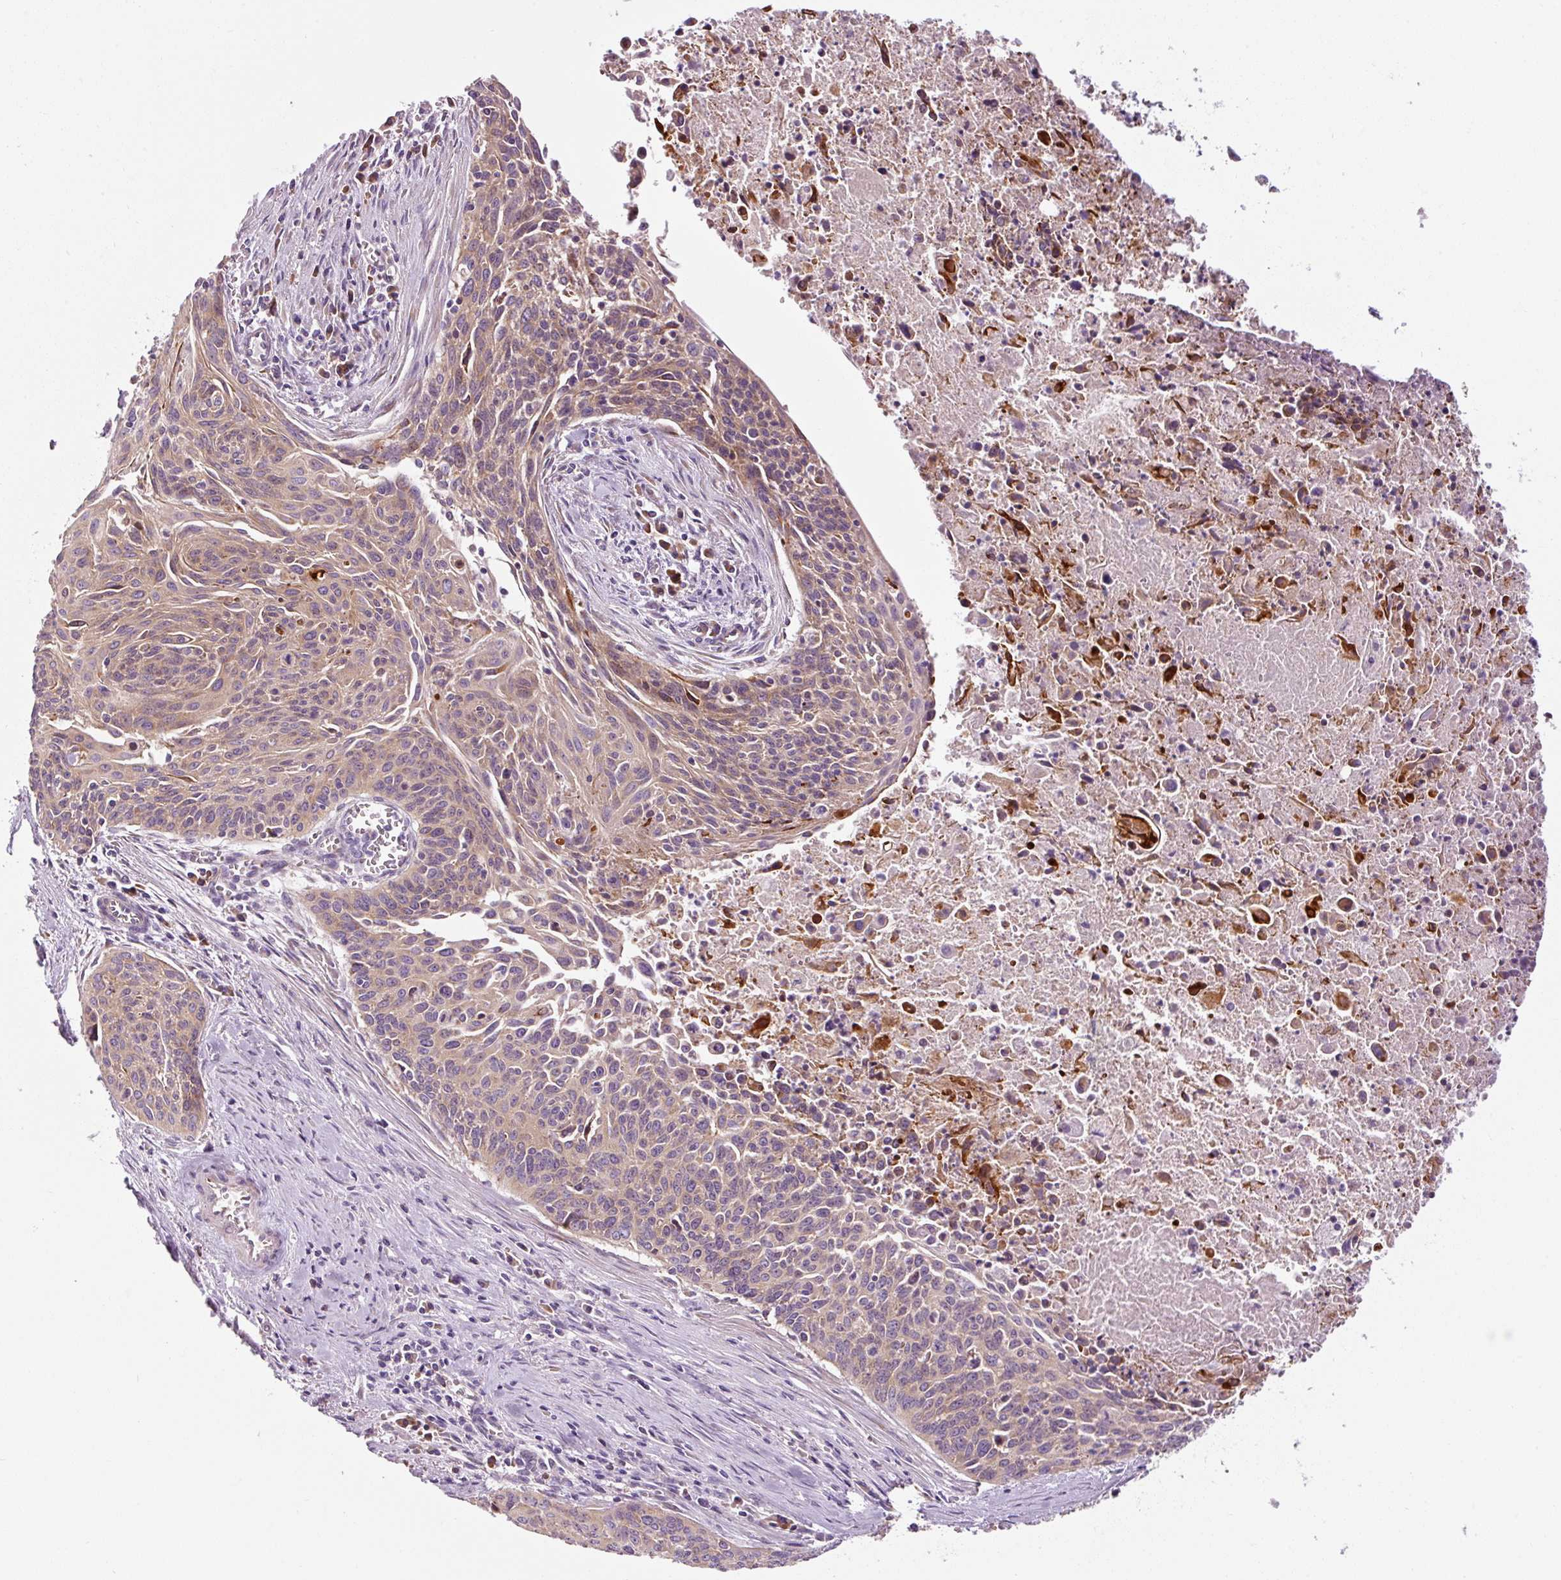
{"staining": {"intensity": "weak", "quantity": ">75%", "location": "cytoplasmic/membranous"}, "tissue": "cervical cancer", "cell_type": "Tumor cells", "image_type": "cancer", "snomed": [{"axis": "morphology", "description": "Squamous cell carcinoma, NOS"}, {"axis": "topography", "description": "Cervix"}], "caption": "High-power microscopy captured an immunohistochemistry photomicrograph of cervical cancer (squamous cell carcinoma), revealing weak cytoplasmic/membranous staining in about >75% of tumor cells. (DAB (3,3'-diaminobenzidine) IHC, brown staining for protein, blue staining for nuclei).", "gene": "RPL10A", "patient": {"sex": "female", "age": 55}}